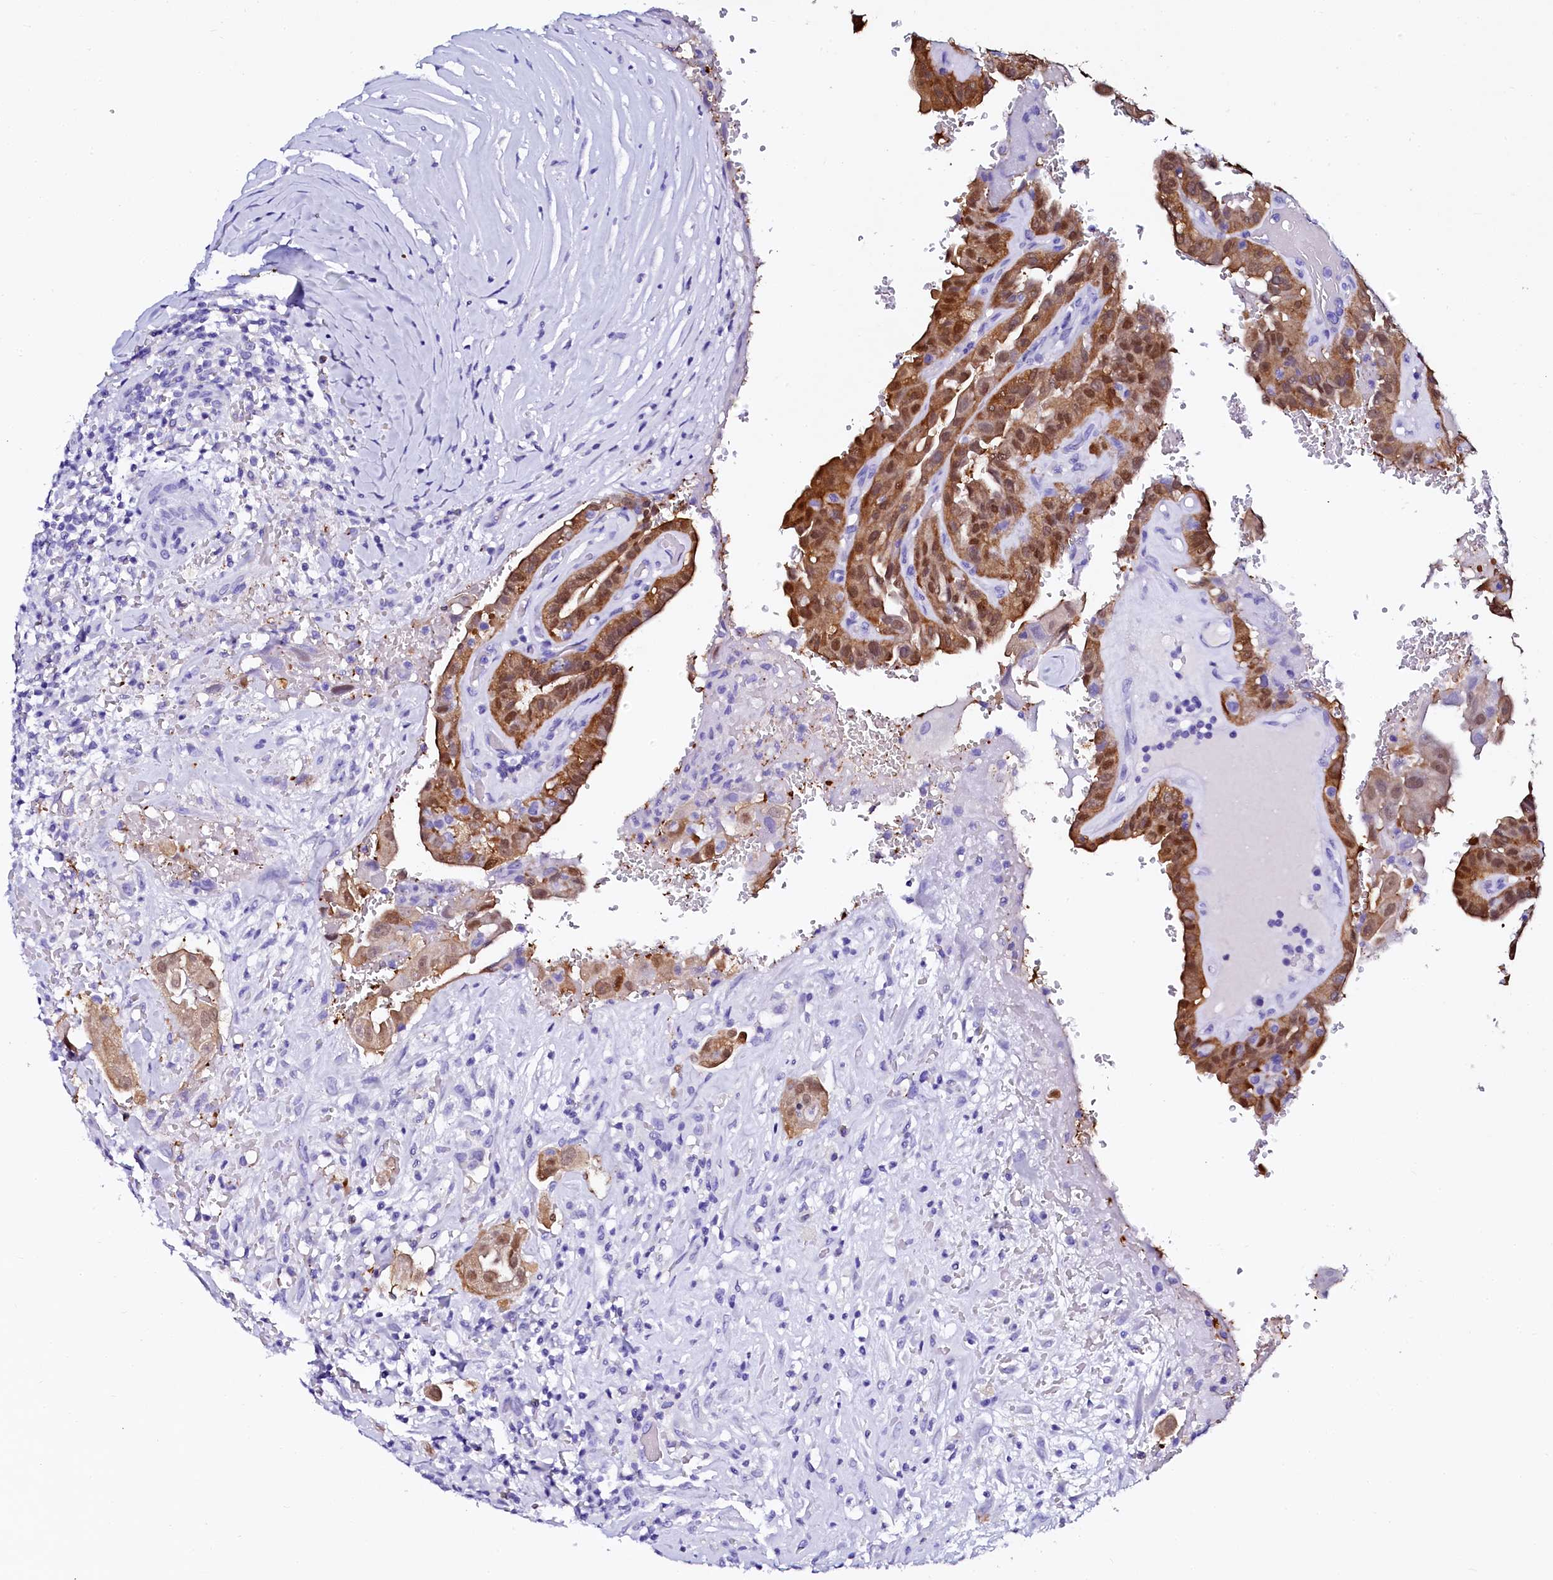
{"staining": {"intensity": "strong", "quantity": ">75%", "location": "cytoplasmic/membranous"}, "tissue": "thyroid cancer", "cell_type": "Tumor cells", "image_type": "cancer", "snomed": [{"axis": "morphology", "description": "Papillary adenocarcinoma, NOS"}, {"axis": "topography", "description": "Thyroid gland"}], "caption": "A high-resolution micrograph shows IHC staining of thyroid cancer (papillary adenocarcinoma), which displays strong cytoplasmic/membranous positivity in approximately >75% of tumor cells. (IHC, brightfield microscopy, high magnification).", "gene": "SORD", "patient": {"sex": "male", "age": 77}}